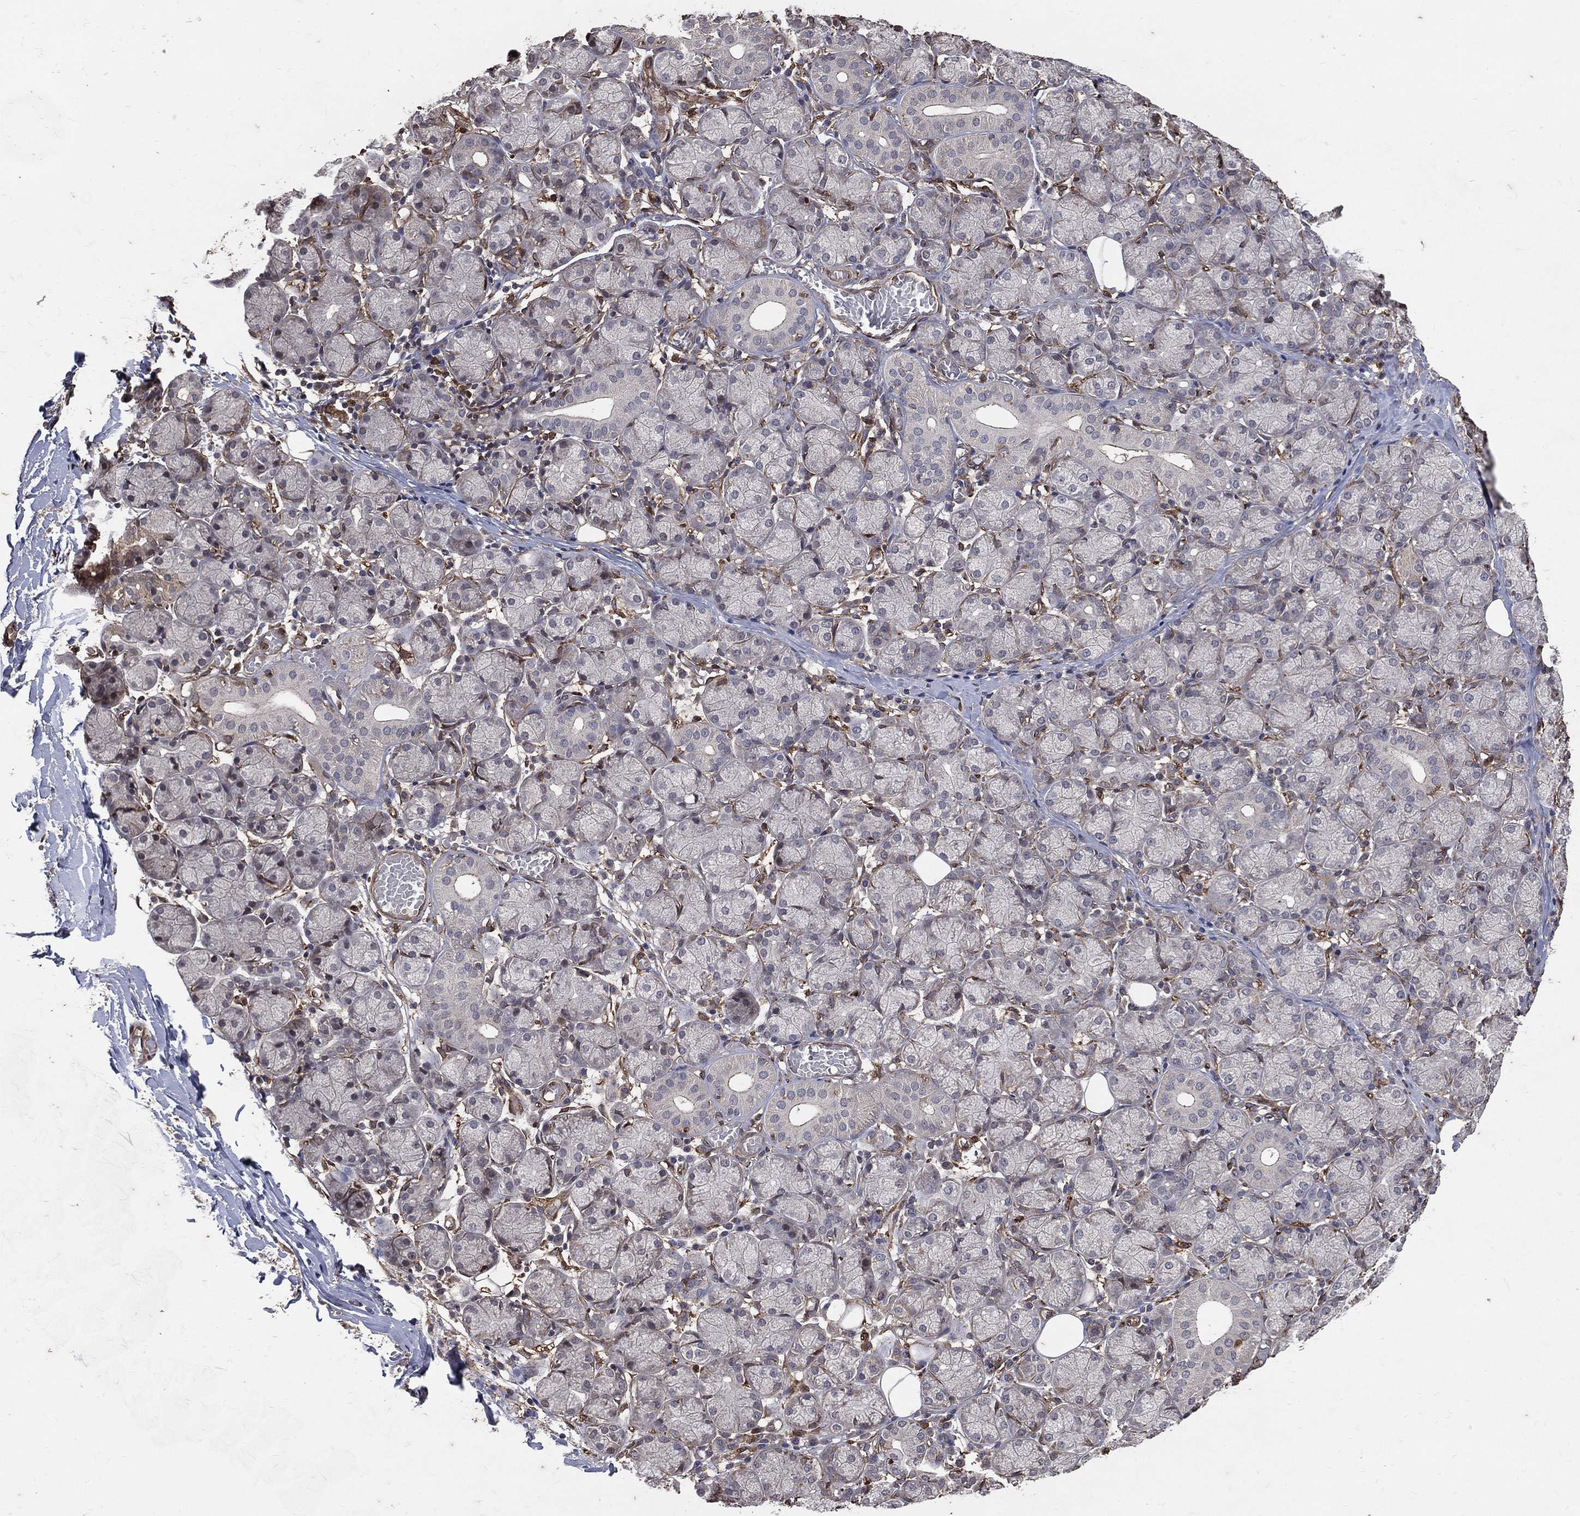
{"staining": {"intensity": "weak", "quantity": "<25%", "location": "cytoplasmic/membranous"}, "tissue": "salivary gland", "cell_type": "Glandular cells", "image_type": "normal", "snomed": [{"axis": "morphology", "description": "Normal tissue, NOS"}, {"axis": "topography", "description": "Salivary gland"}, {"axis": "topography", "description": "Peripheral nerve tissue"}], "caption": "An immunohistochemistry histopathology image of normal salivary gland is shown. There is no staining in glandular cells of salivary gland. (DAB (3,3'-diaminobenzidine) immunohistochemistry (IHC), high magnification).", "gene": "DPYSL2", "patient": {"sex": "female", "age": 24}}